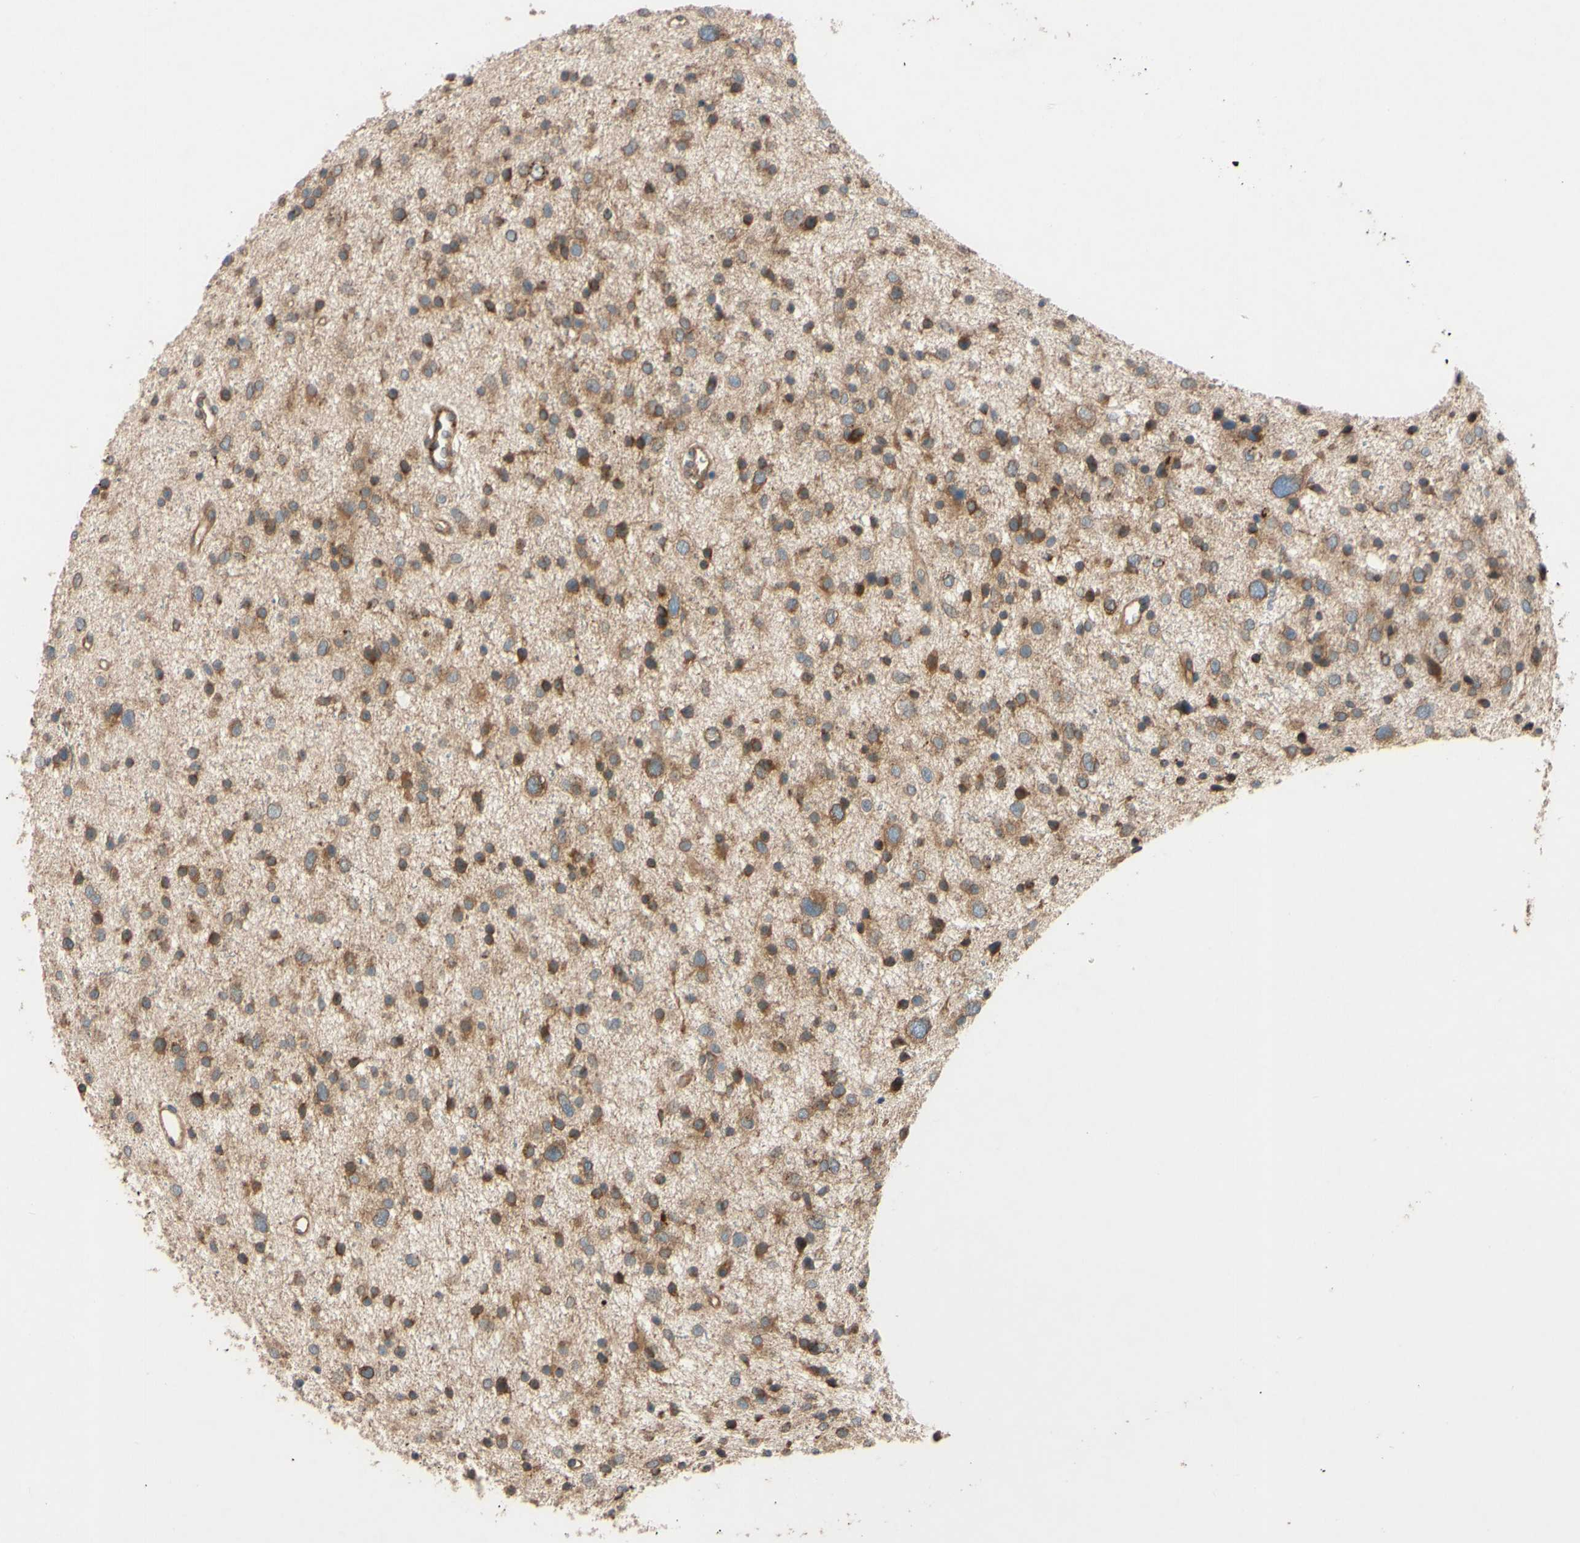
{"staining": {"intensity": "moderate", "quantity": ">75%", "location": "cytoplasmic/membranous,nuclear"}, "tissue": "glioma", "cell_type": "Tumor cells", "image_type": "cancer", "snomed": [{"axis": "morphology", "description": "Glioma, malignant, Low grade"}, {"axis": "topography", "description": "Brain"}], "caption": "Low-grade glioma (malignant) stained with DAB IHC reveals medium levels of moderate cytoplasmic/membranous and nuclear positivity in approximately >75% of tumor cells.", "gene": "PTPRU", "patient": {"sex": "female", "age": 37}}